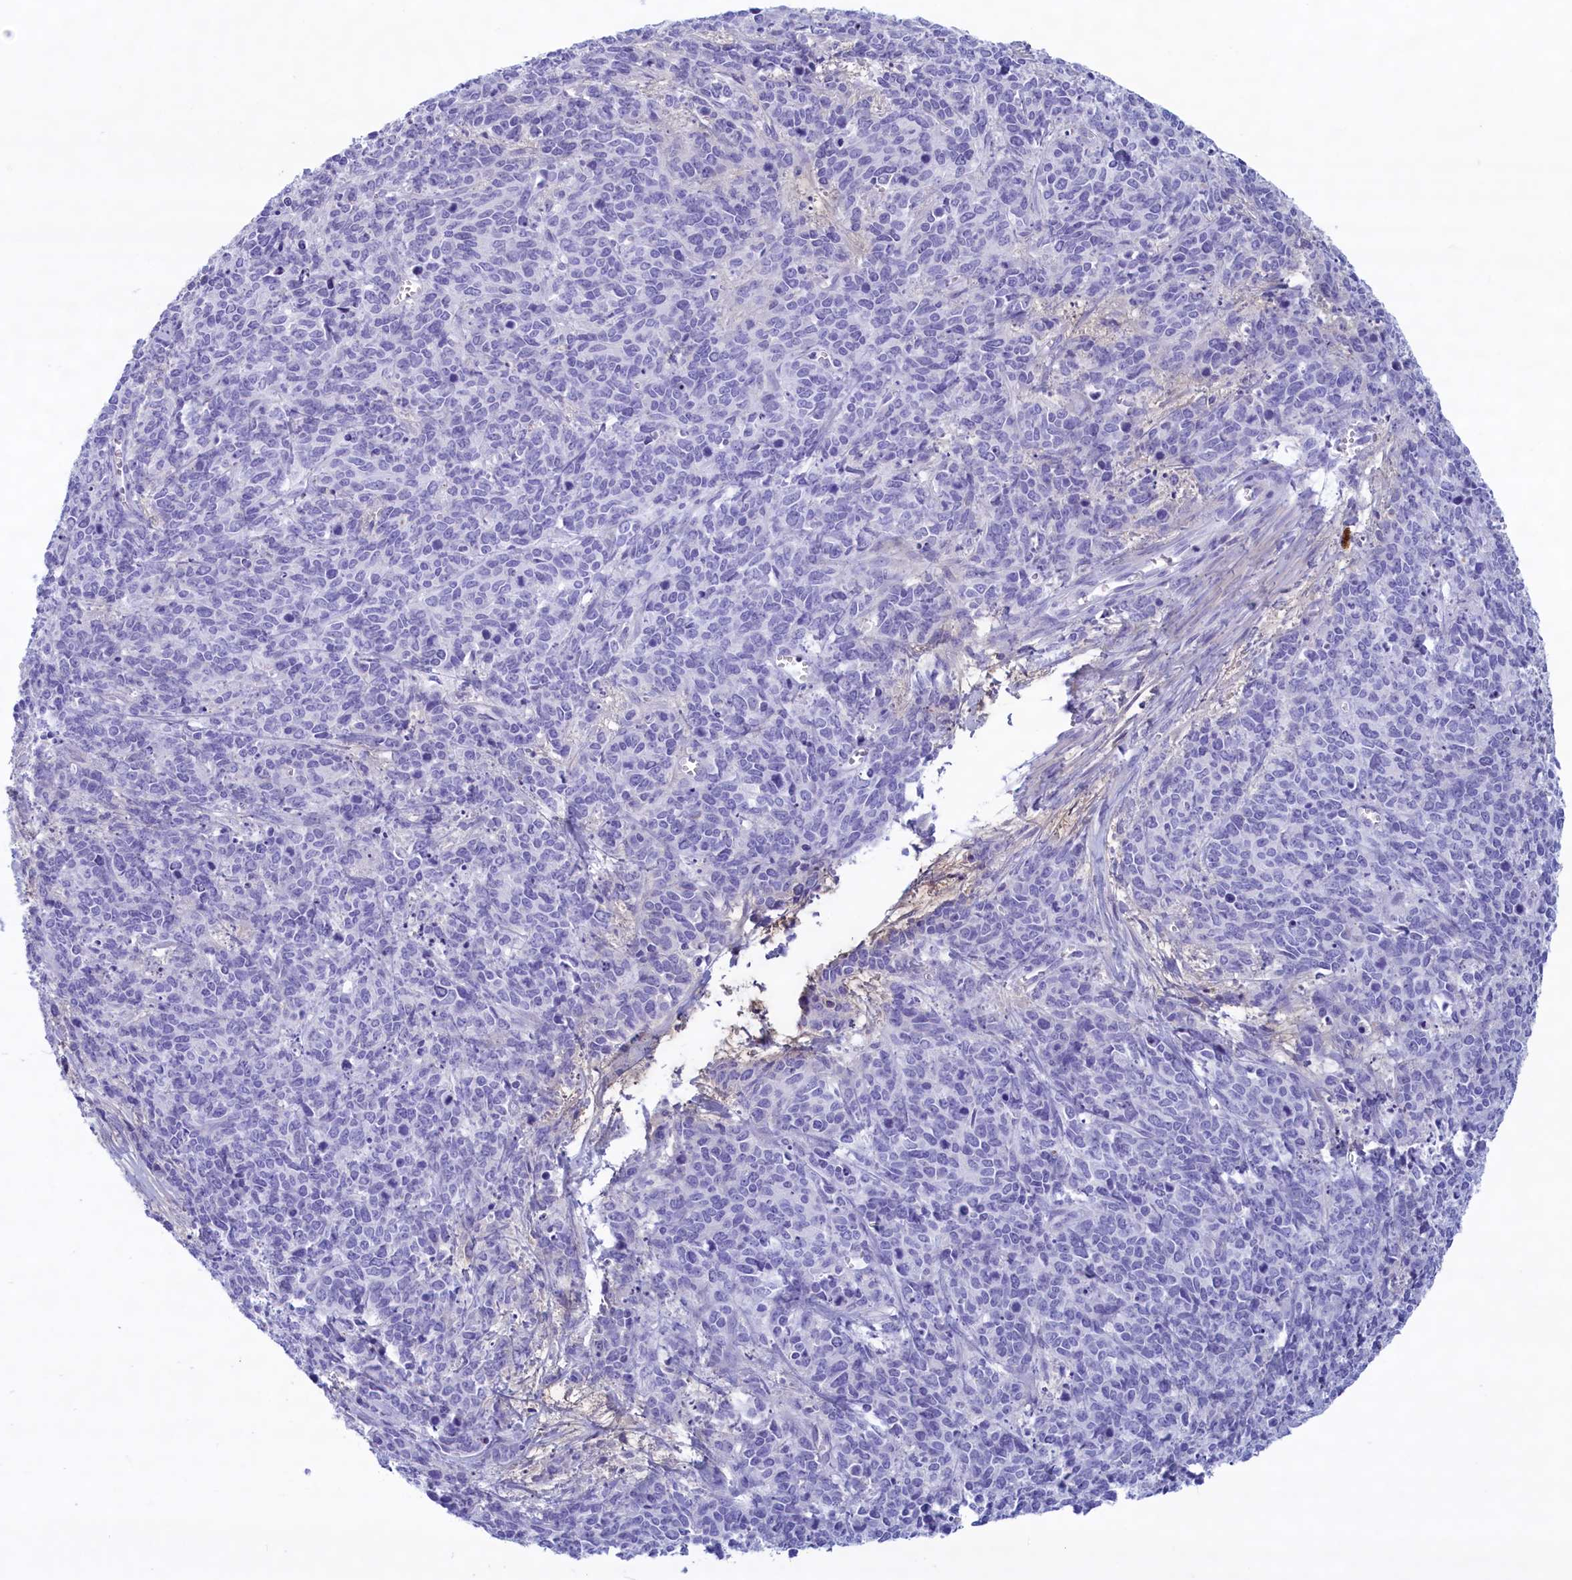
{"staining": {"intensity": "negative", "quantity": "none", "location": "none"}, "tissue": "cervical cancer", "cell_type": "Tumor cells", "image_type": "cancer", "snomed": [{"axis": "morphology", "description": "Squamous cell carcinoma, NOS"}, {"axis": "topography", "description": "Cervix"}], "caption": "Immunohistochemistry (IHC) photomicrograph of squamous cell carcinoma (cervical) stained for a protein (brown), which displays no expression in tumor cells.", "gene": "MPV17L2", "patient": {"sex": "female", "age": 60}}